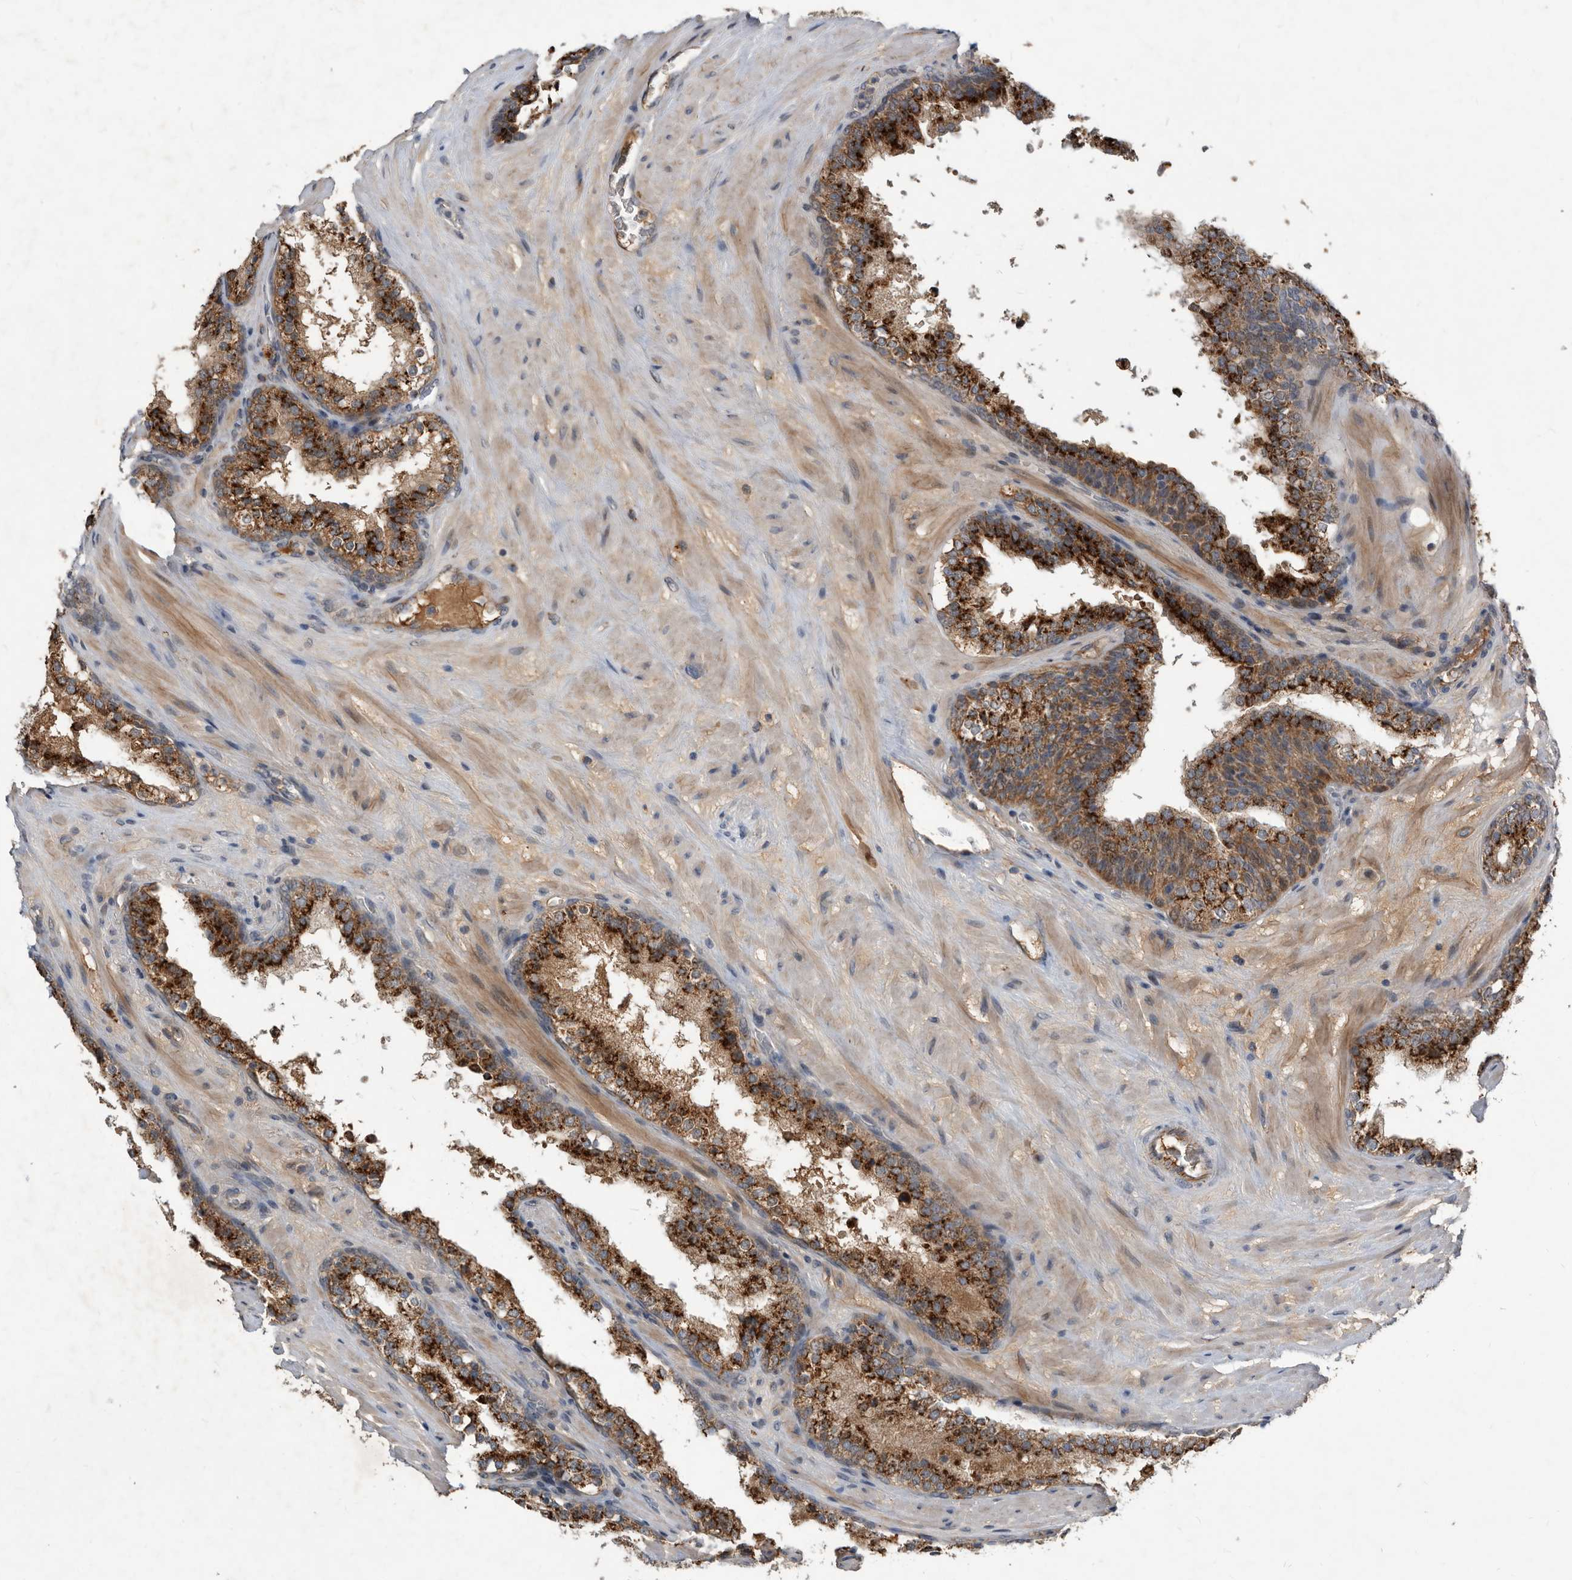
{"staining": {"intensity": "strong", "quantity": ">75%", "location": "cytoplasmic/membranous"}, "tissue": "prostate cancer", "cell_type": "Tumor cells", "image_type": "cancer", "snomed": [{"axis": "morphology", "description": "Adenocarcinoma, High grade"}, {"axis": "topography", "description": "Prostate"}], "caption": "Strong cytoplasmic/membranous staining for a protein is identified in about >75% of tumor cells of prostate cancer using immunohistochemistry.", "gene": "PI15", "patient": {"sex": "male", "age": 56}}